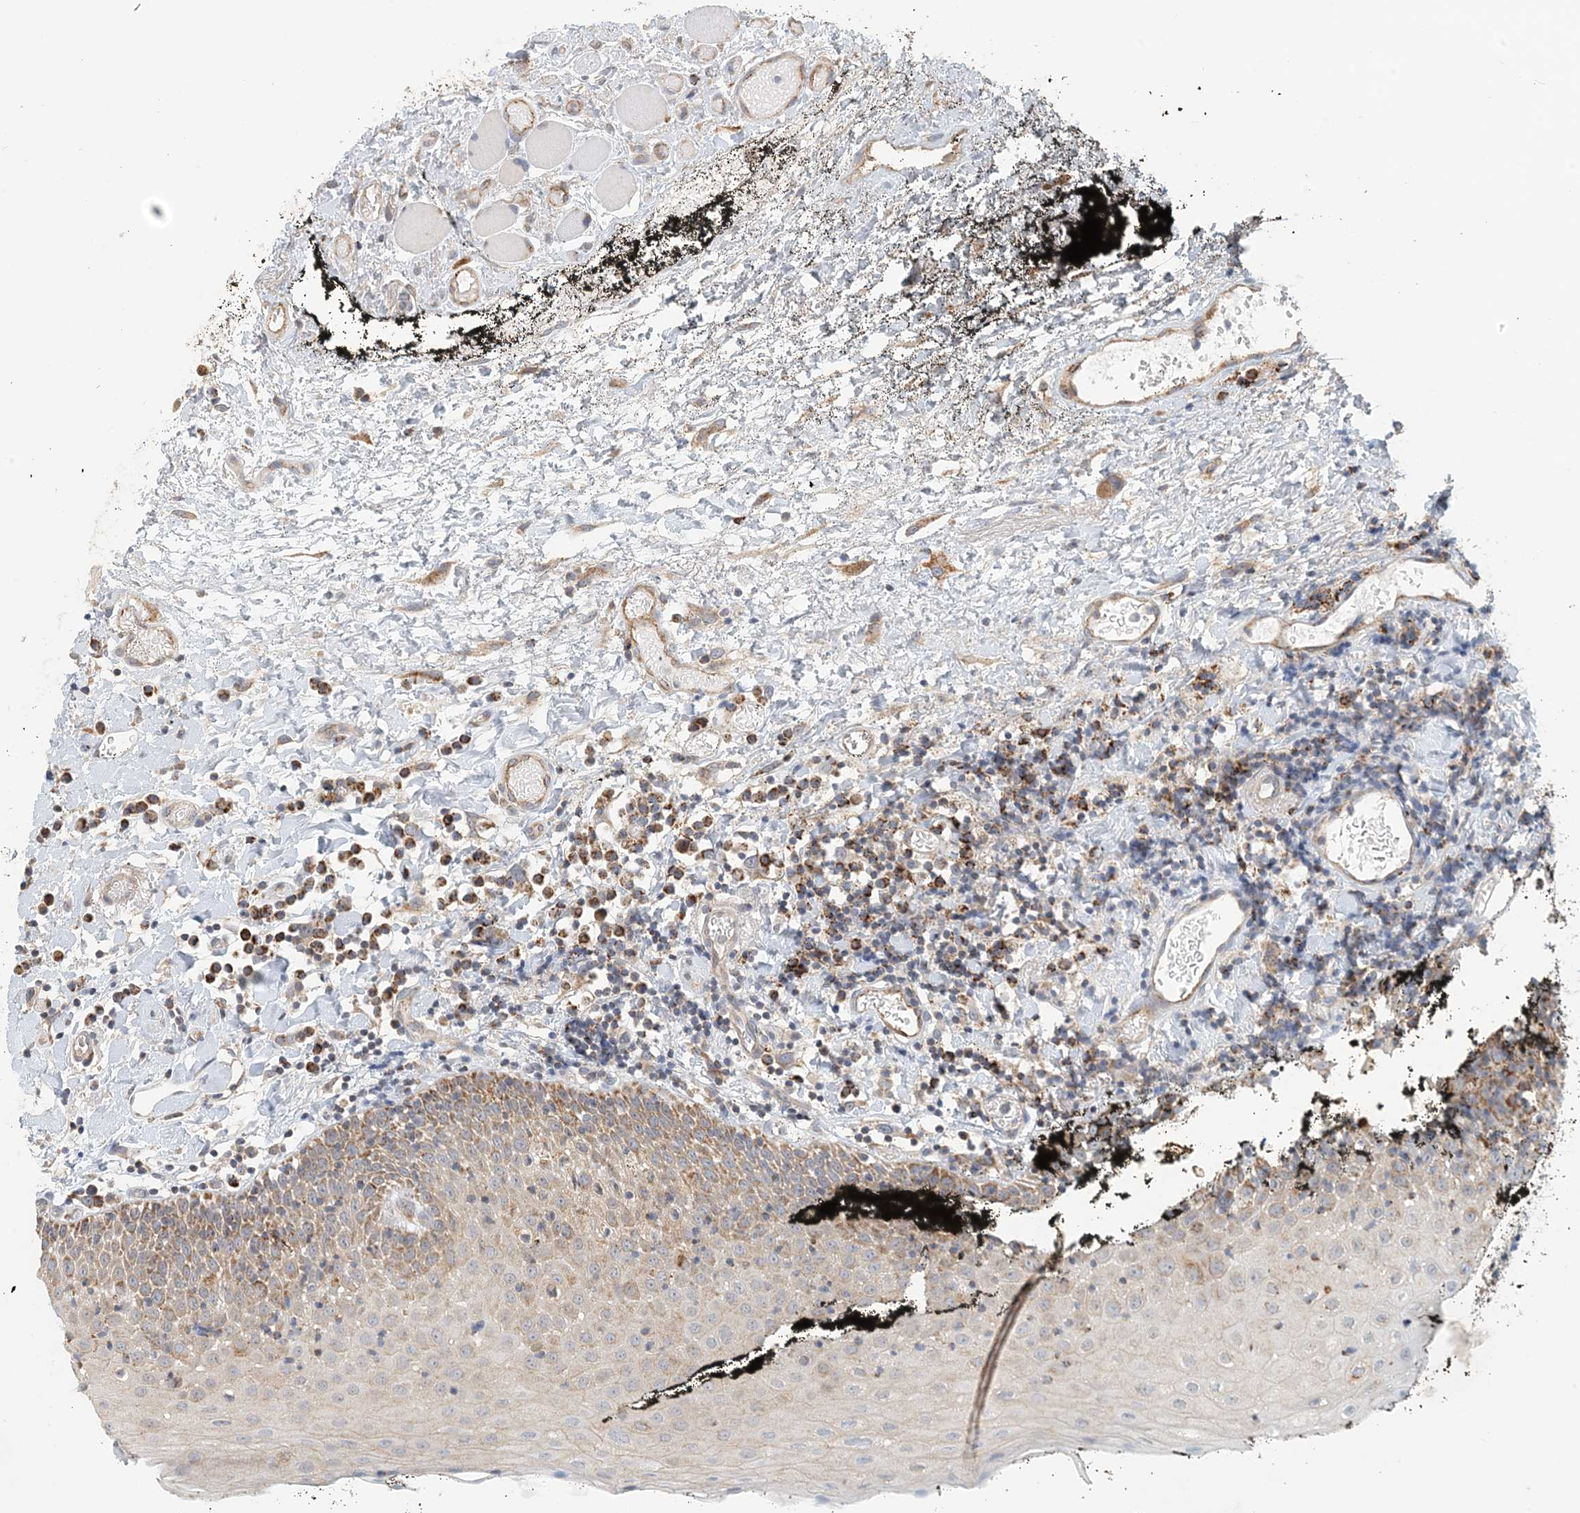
{"staining": {"intensity": "moderate", "quantity": "25%-75%", "location": "cytoplasmic/membranous"}, "tissue": "oral mucosa", "cell_type": "Squamous epithelial cells", "image_type": "normal", "snomed": [{"axis": "morphology", "description": "Normal tissue, NOS"}, {"axis": "topography", "description": "Oral tissue"}], "caption": "Protein staining by immunohistochemistry reveals moderate cytoplasmic/membranous staining in approximately 25%-75% of squamous epithelial cells in benign oral mucosa.", "gene": "ZBTB3", "patient": {"sex": "male", "age": 74}}